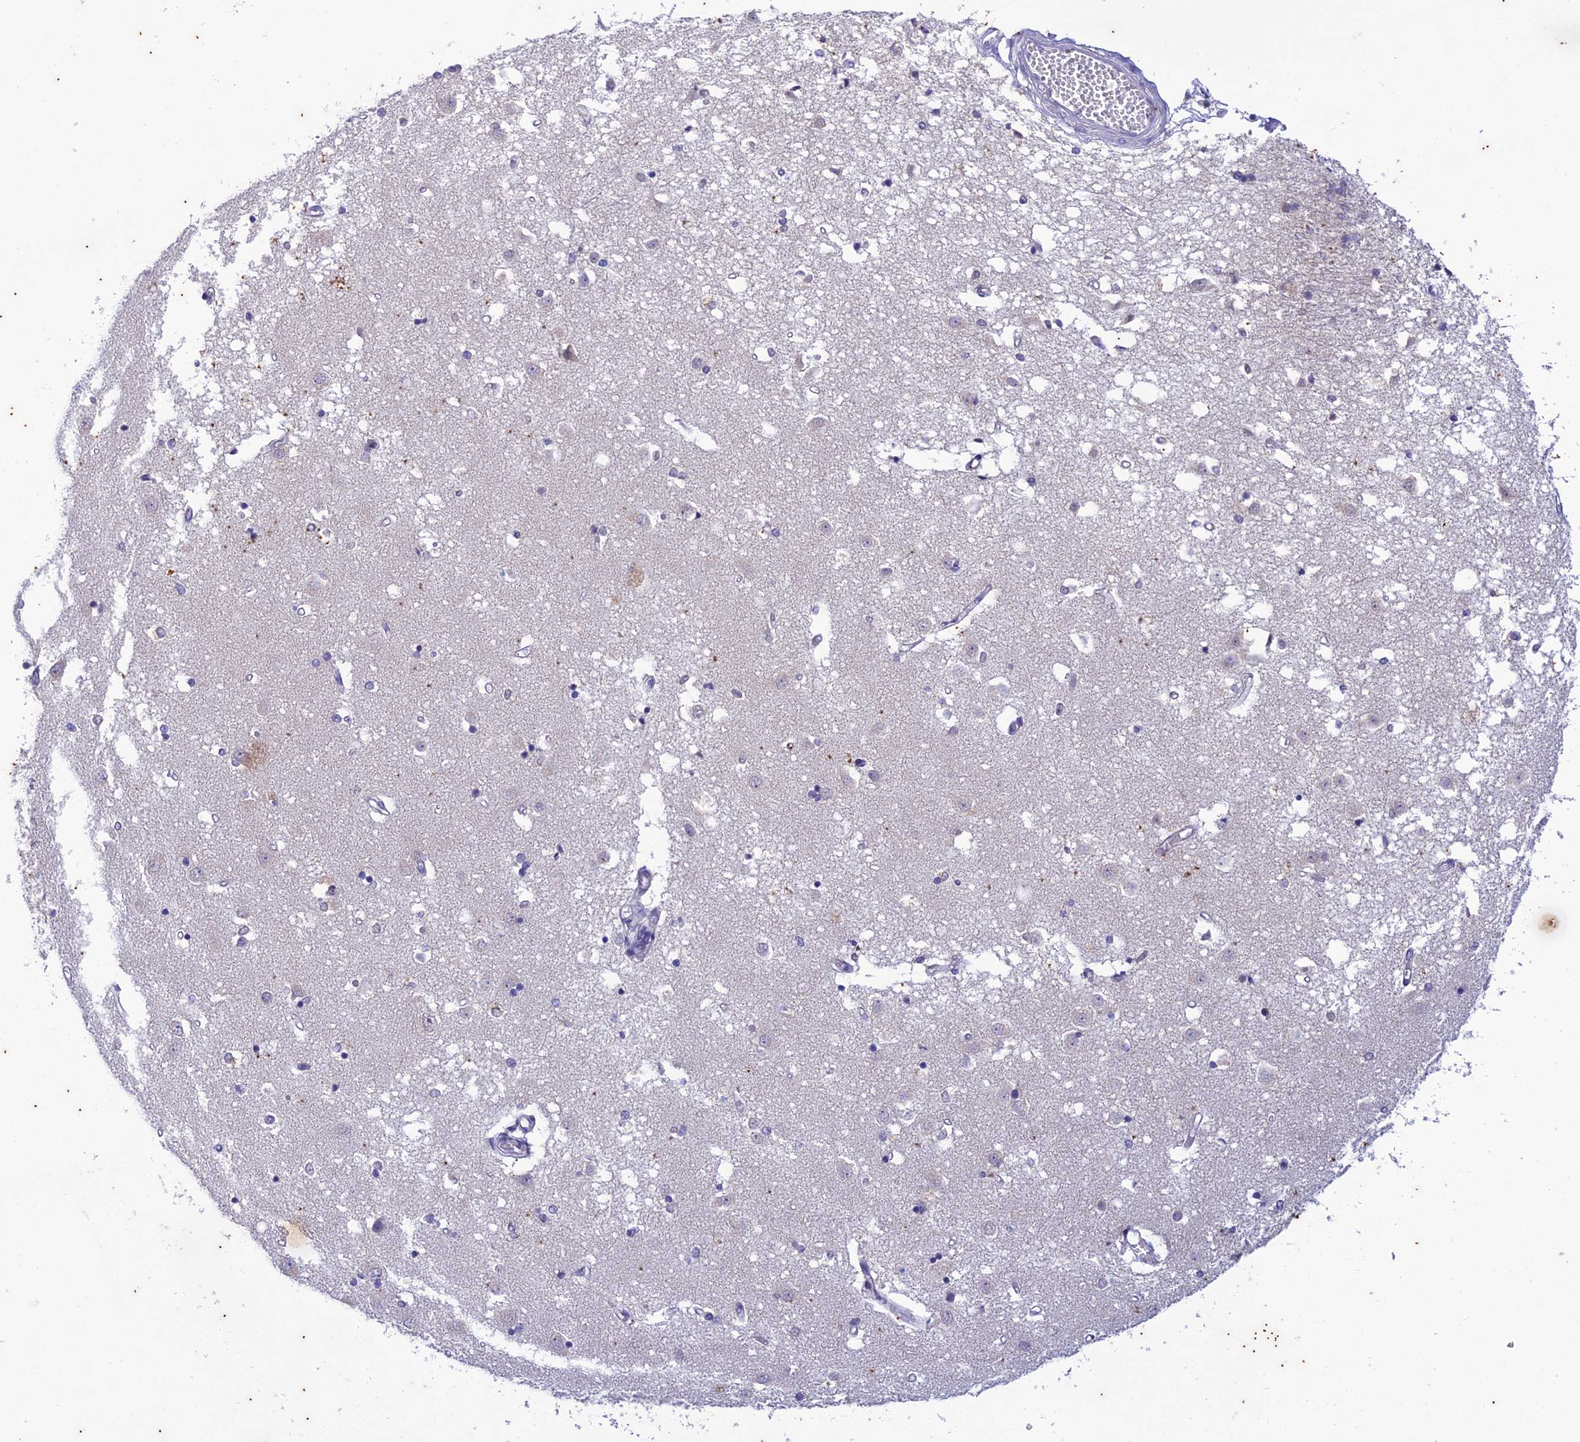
{"staining": {"intensity": "negative", "quantity": "none", "location": "none"}, "tissue": "caudate", "cell_type": "Glial cells", "image_type": "normal", "snomed": [{"axis": "morphology", "description": "Normal tissue, NOS"}, {"axis": "topography", "description": "Lateral ventricle wall"}], "caption": "This is an immunohistochemistry (IHC) photomicrograph of benign human caudate. There is no staining in glial cells.", "gene": "TMEM40", "patient": {"sex": "male", "age": 45}}